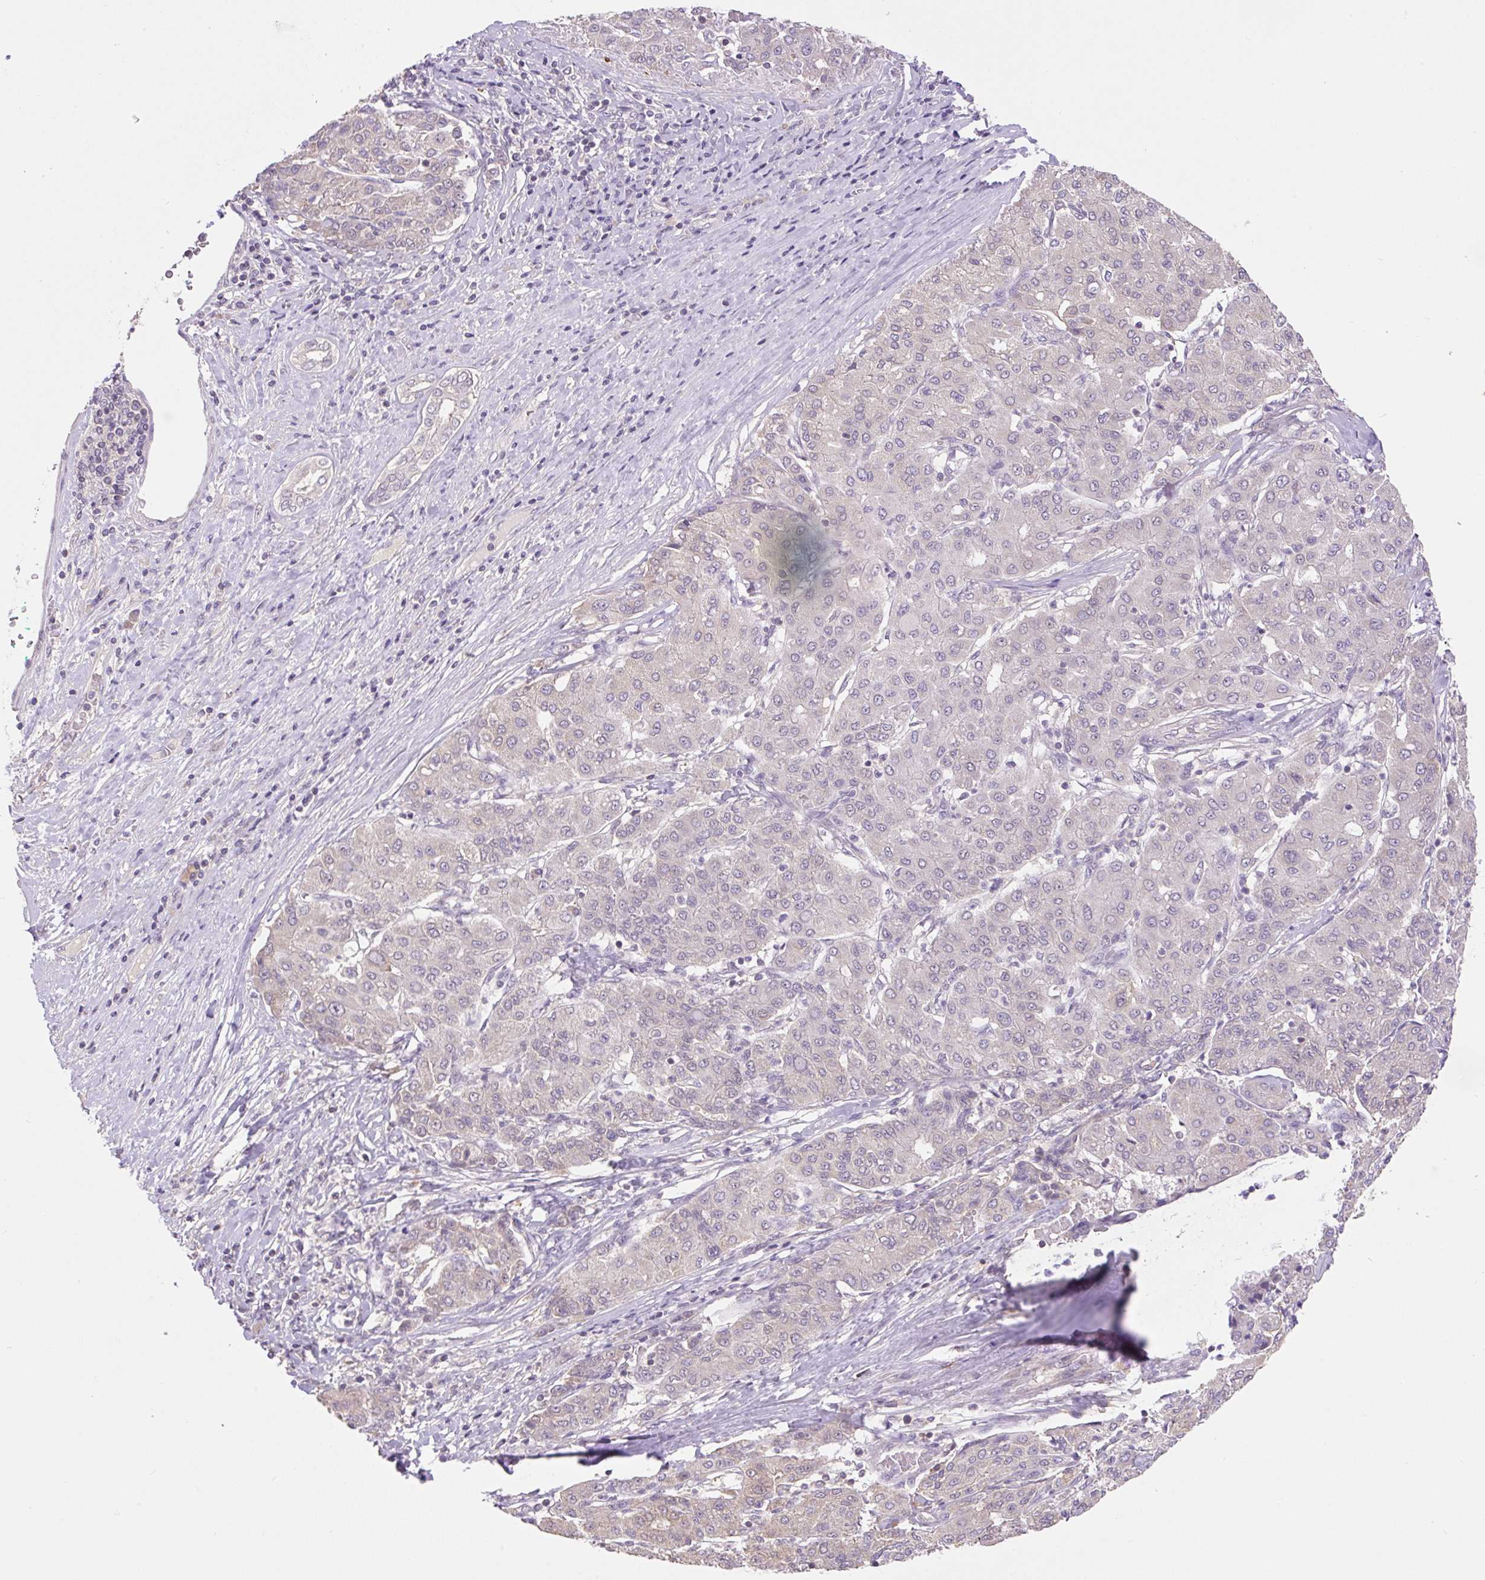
{"staining": {"intensity": "negative", "quantity": "none", "location": "none"}, "tissue": "liver cancer", "cell_type": "Tumor cells", "image_type": "cancer", "snomed": [{"axis": "morphology", "description": "Carcinoma, Hepatocellular, NOS"}, {"axis": "topography", "description": "Liver"}], "caption": "IHC of liver cancer reveals no staining in tumor cells.", "gene": "COX8A", "patient": {"sex": "male", "age": 65}}